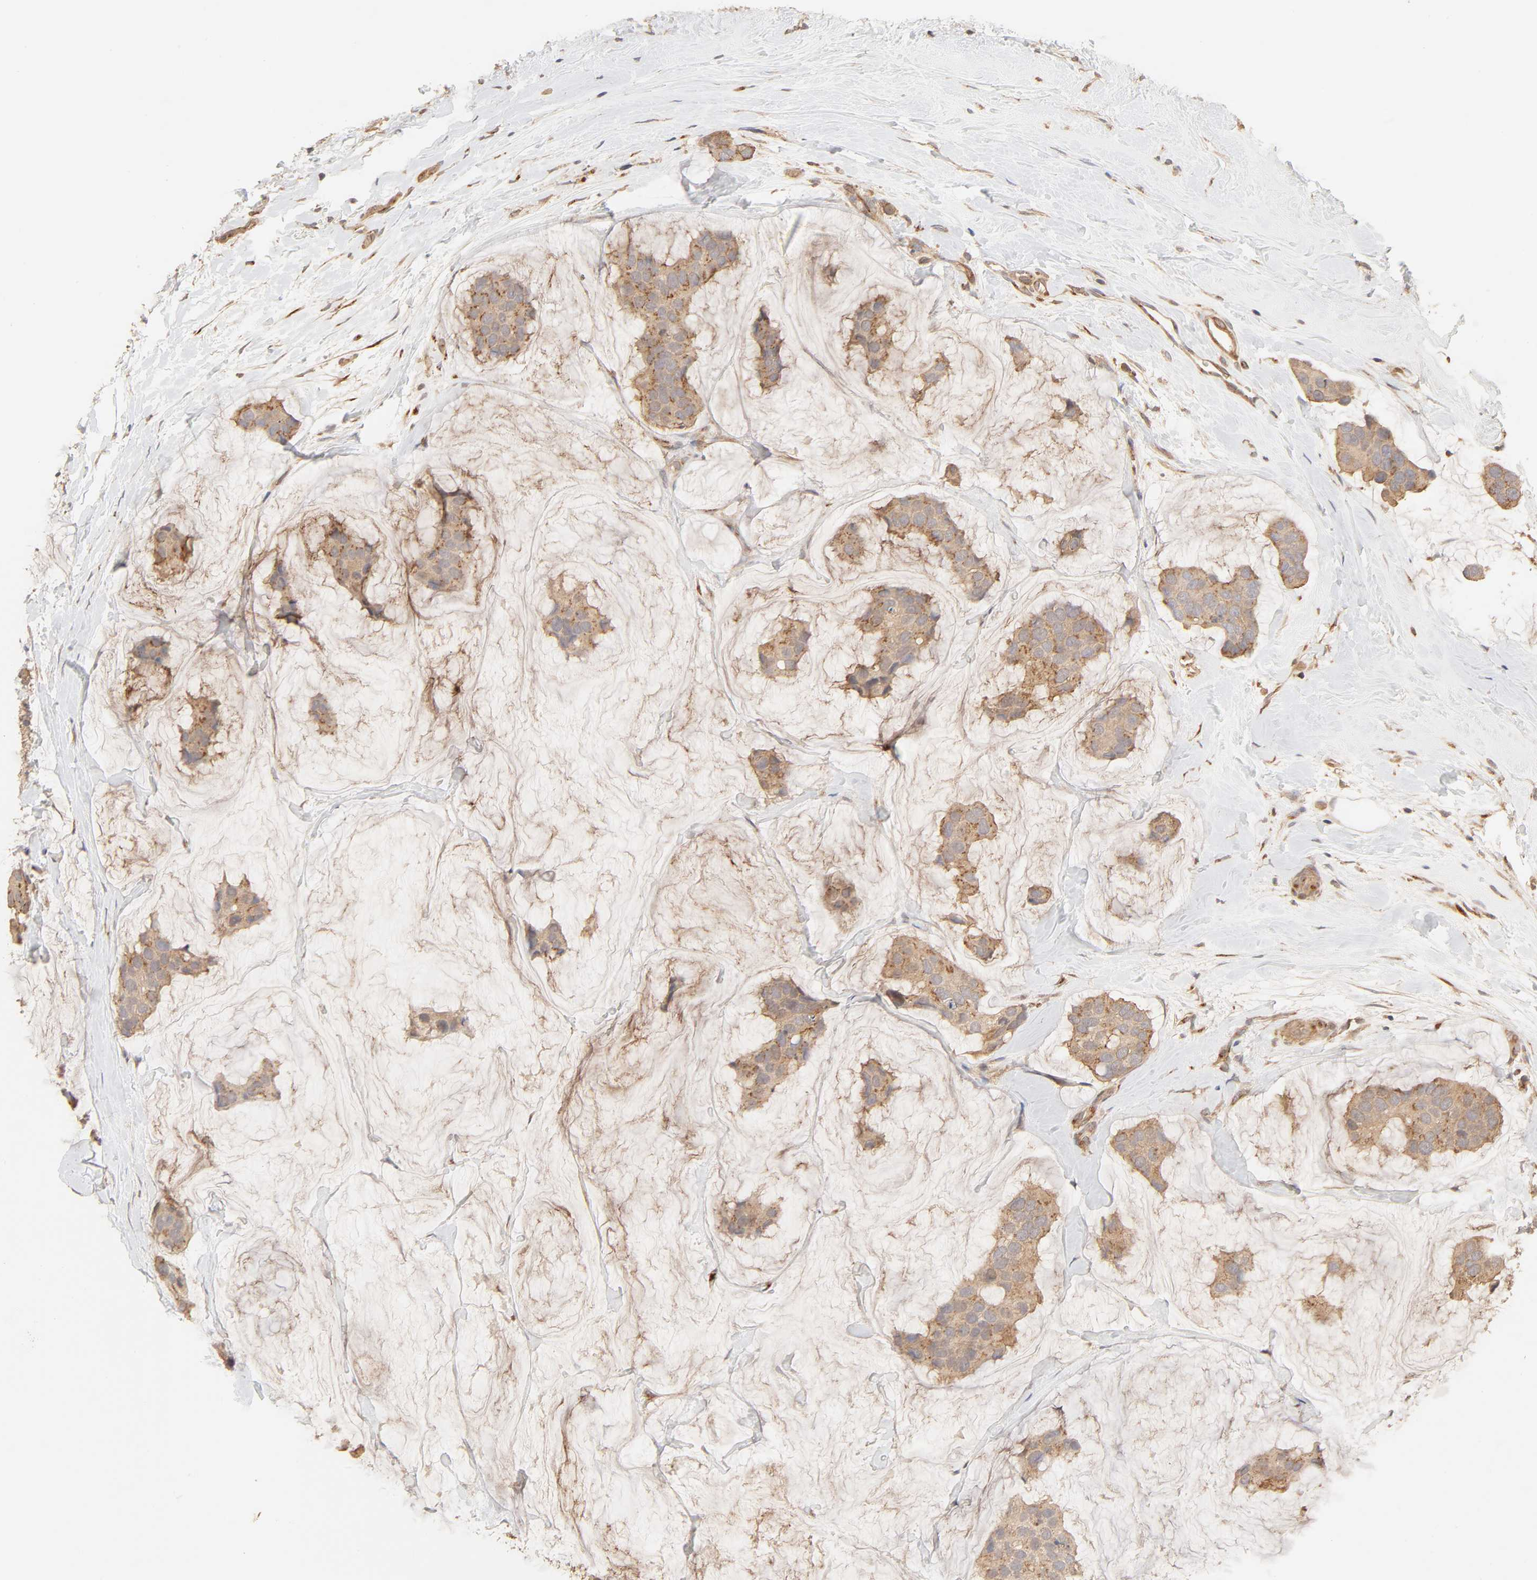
{"staining": {"intensity": "moderate", "quantity": ">75%", "location": "cytoplasmic/membranous"}, "tissue": "breast cancer", "cell_type": "Tumor cells", "image_type": "cancer", "snomed": [{"axis": "morphology", "description": "Normal tissue, NOS"}, {"axis": "morphology", "description": "Duct carcinoma"}, {"axis": "topography", "description": "Breast"}], "caption": "Moderate cytoplasmic/membranous protein staining is appreciated in about >75% of tumor cells in breast invasive ductal carcinoma.", "gene": "EPS8", "patient": {"sex": "female", "age": 50}}